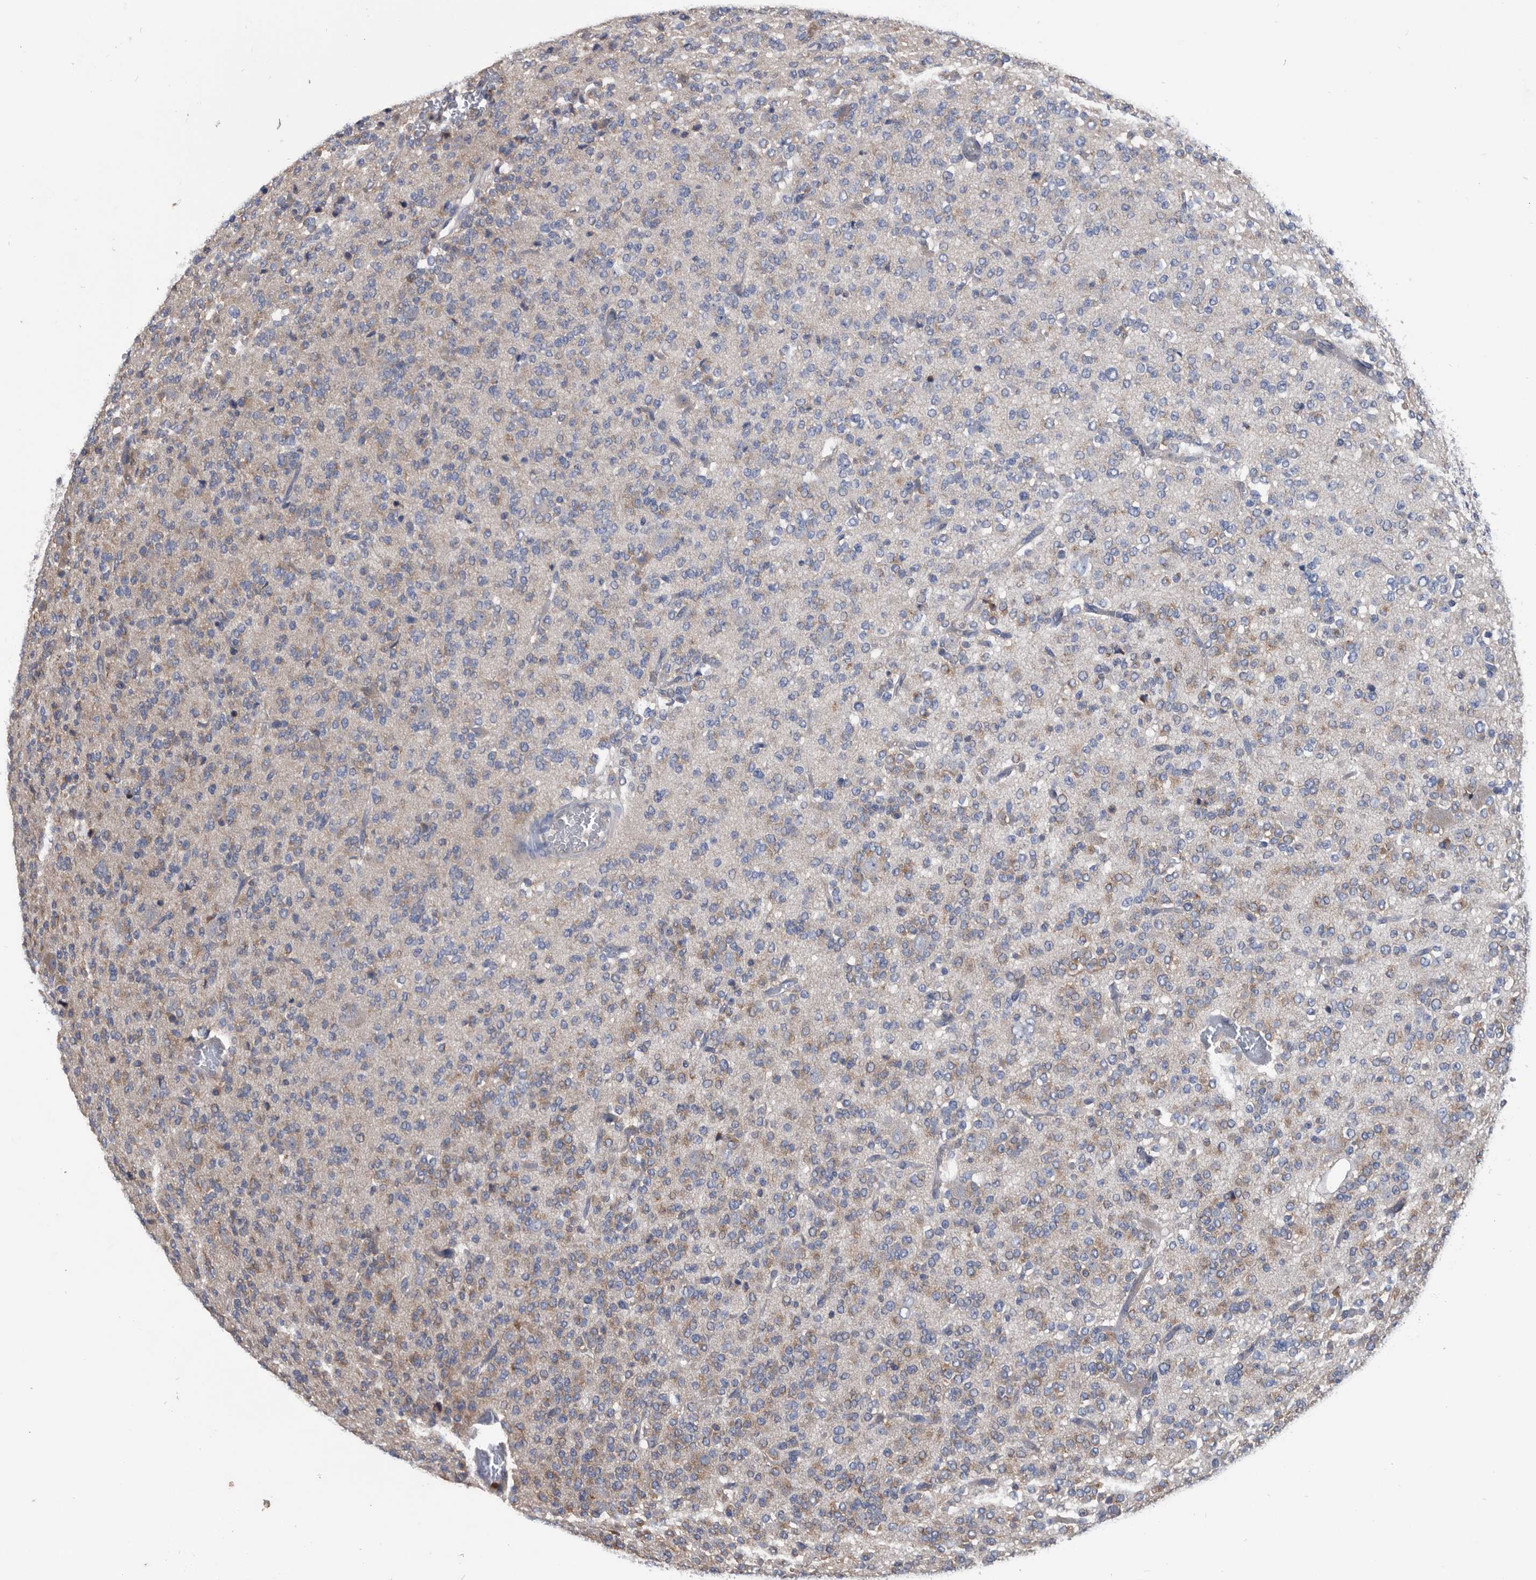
{"staining": {"intensity": "moderate", "quantity": "<25%", "location": "cytoplasmic/membranous"}, "tissue": "glioma", "cell_type": "Tumor cells", "image_type": "cancer", "snomed": [{"axis": "morphology", "description": "Glioma, malignant, Low grade"}, {"axis": "topography", "description": "Brain"}], "caption": "This histopathology image displays immunohistochemistry (IHC) staining of glioma, with low moderate cytoplasmic/membranous positivity in approximately <25% of tumor cells.", "gene": "NRBP1", "patient": {"sex": "male", "age": 38}}